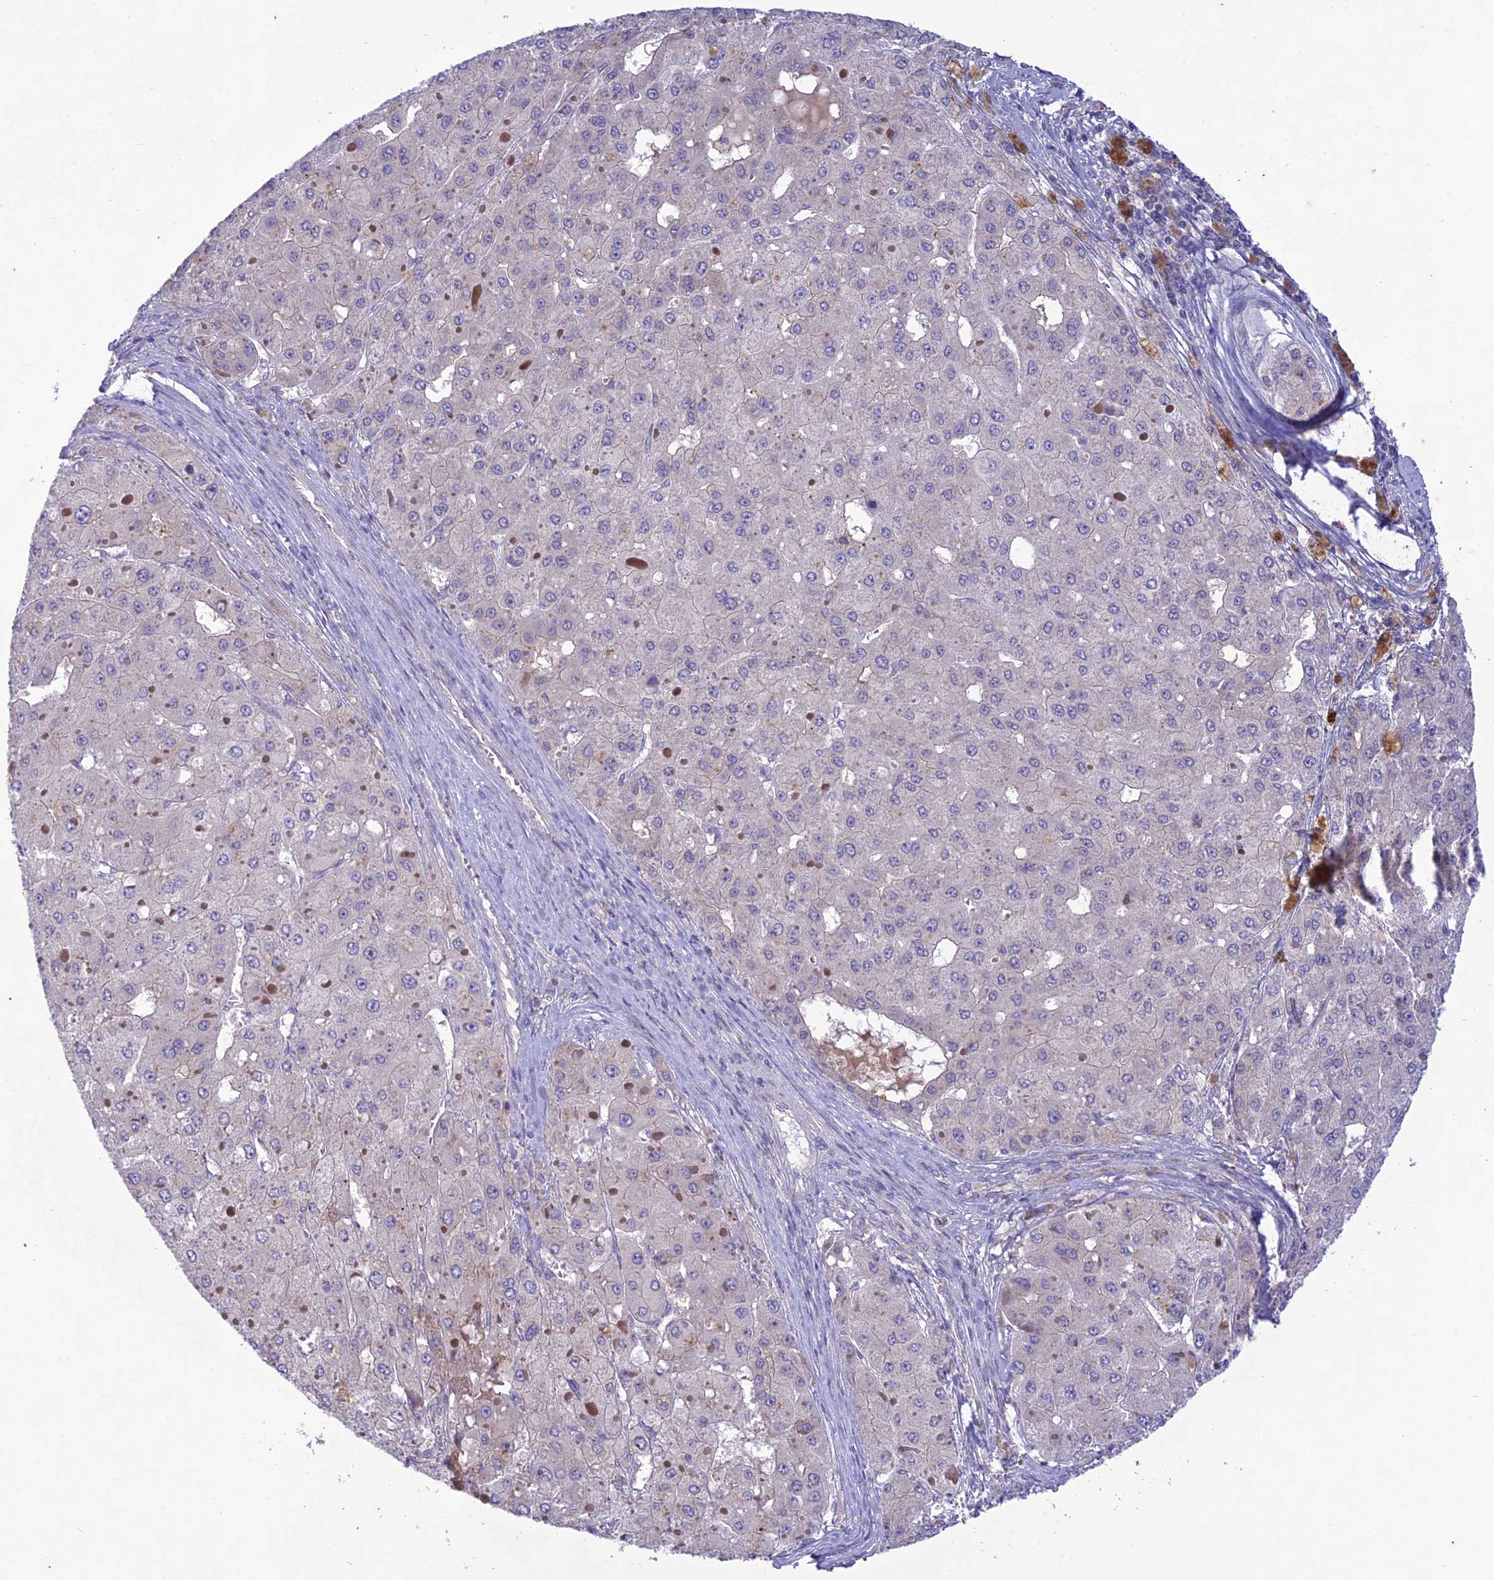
{"staining": {"intensity": "negative", "quantity": "none", "location": "none"}, "tissue": "liver cancer", "cell_type": "Tumor cells", "image_type": "cancer", "snomed": [{"axis": "morphology", "description": "Carcinoma, Hepatocellular, NOS"}, {"axis": "topography", "description": "Liver"}], "caption": "Immunohistochemistry (IHC) of liver cancer exhibits no staining in tumor cells.", "gene": "ITGAE", "patient": {"sex": "female", "age": 73}}